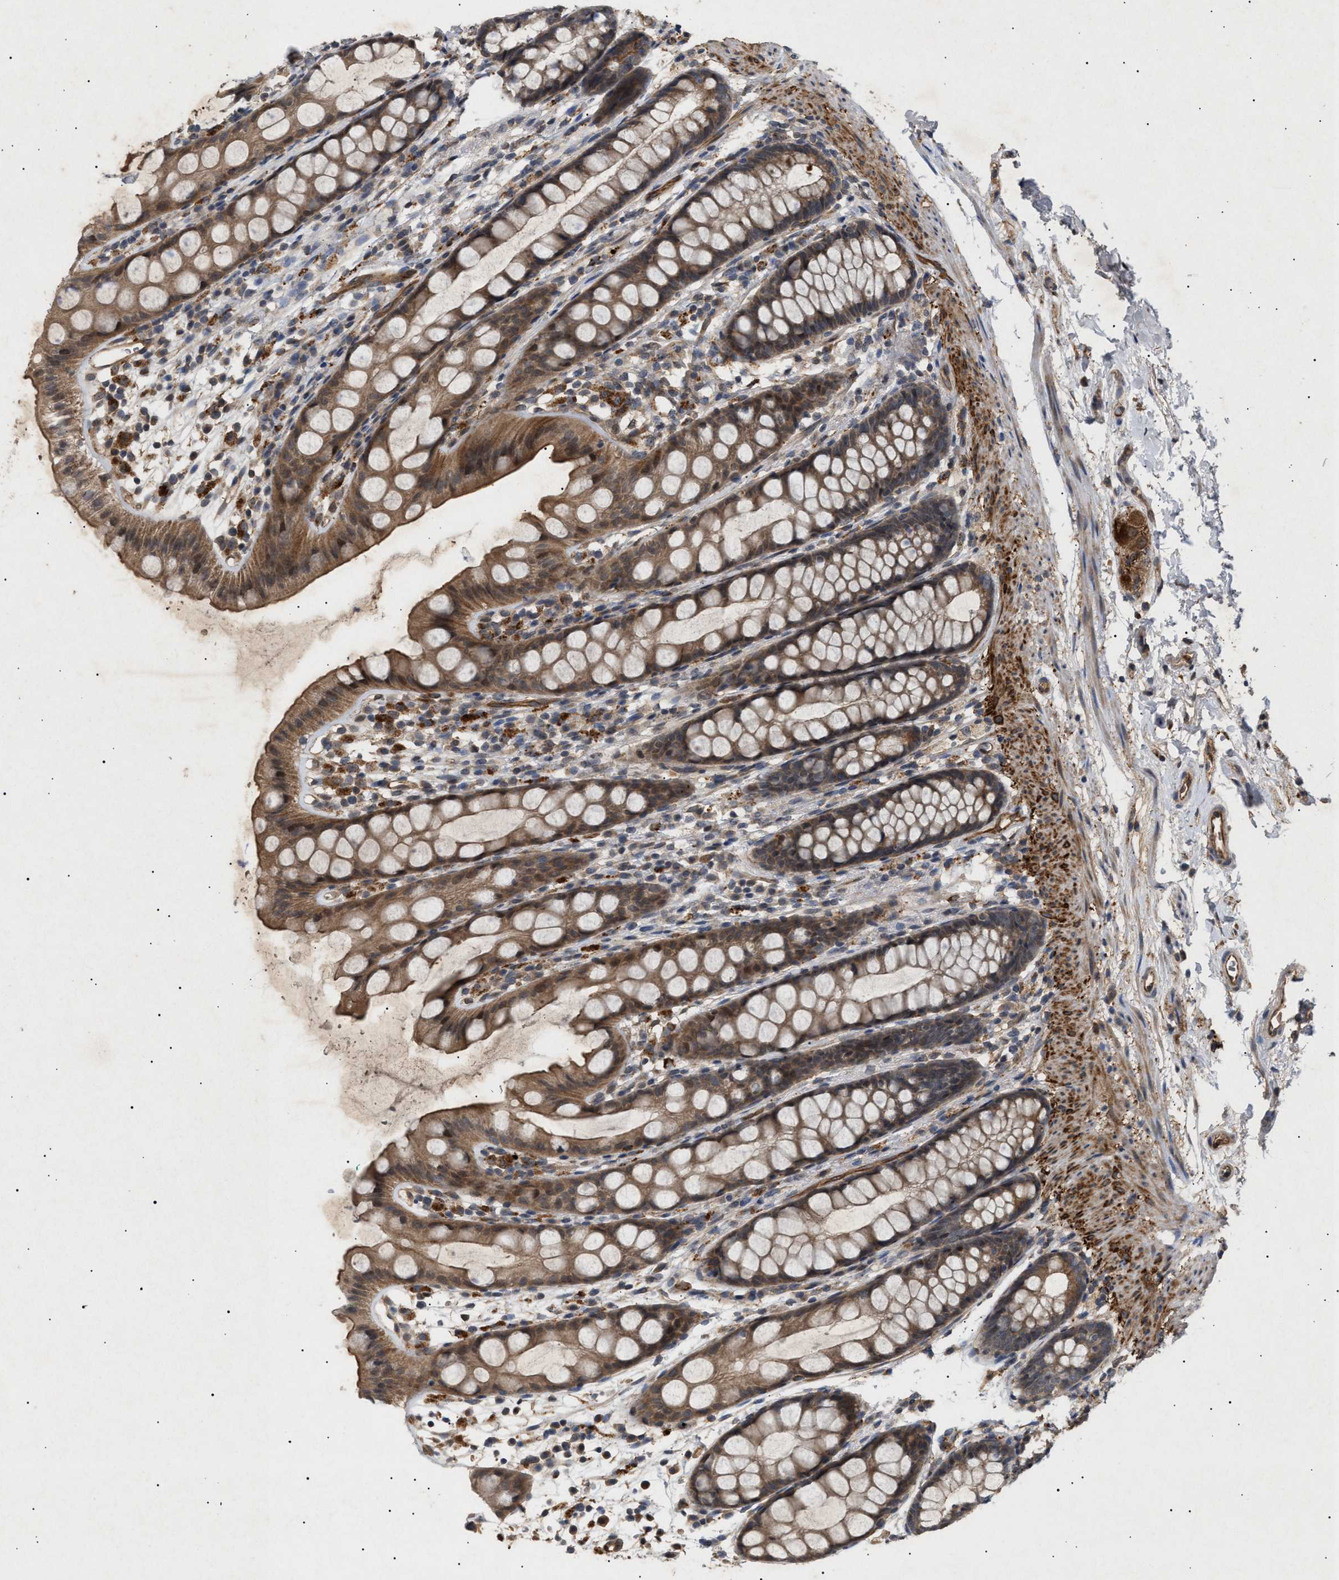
{"staining": {"intensity": "moderate", "quantity": ">75%", "location": "cytoplasmic/membranous"}, "tissue": "rectum", "cell_type": "Glandular cells", "image_type": "normal", "snomed": [{"axis": "morphology", "description": "Normal tissue, NOS"}, {"axis": "topography", "description": "Rectum"}], "caption": "Protein staining shows moderate cytoplasmic/membranous expression in approximately >75% of glandular cells in unremarkable rectum.", "gene": "SIRT5", "patient": {"sex": "female", "age": 65}}